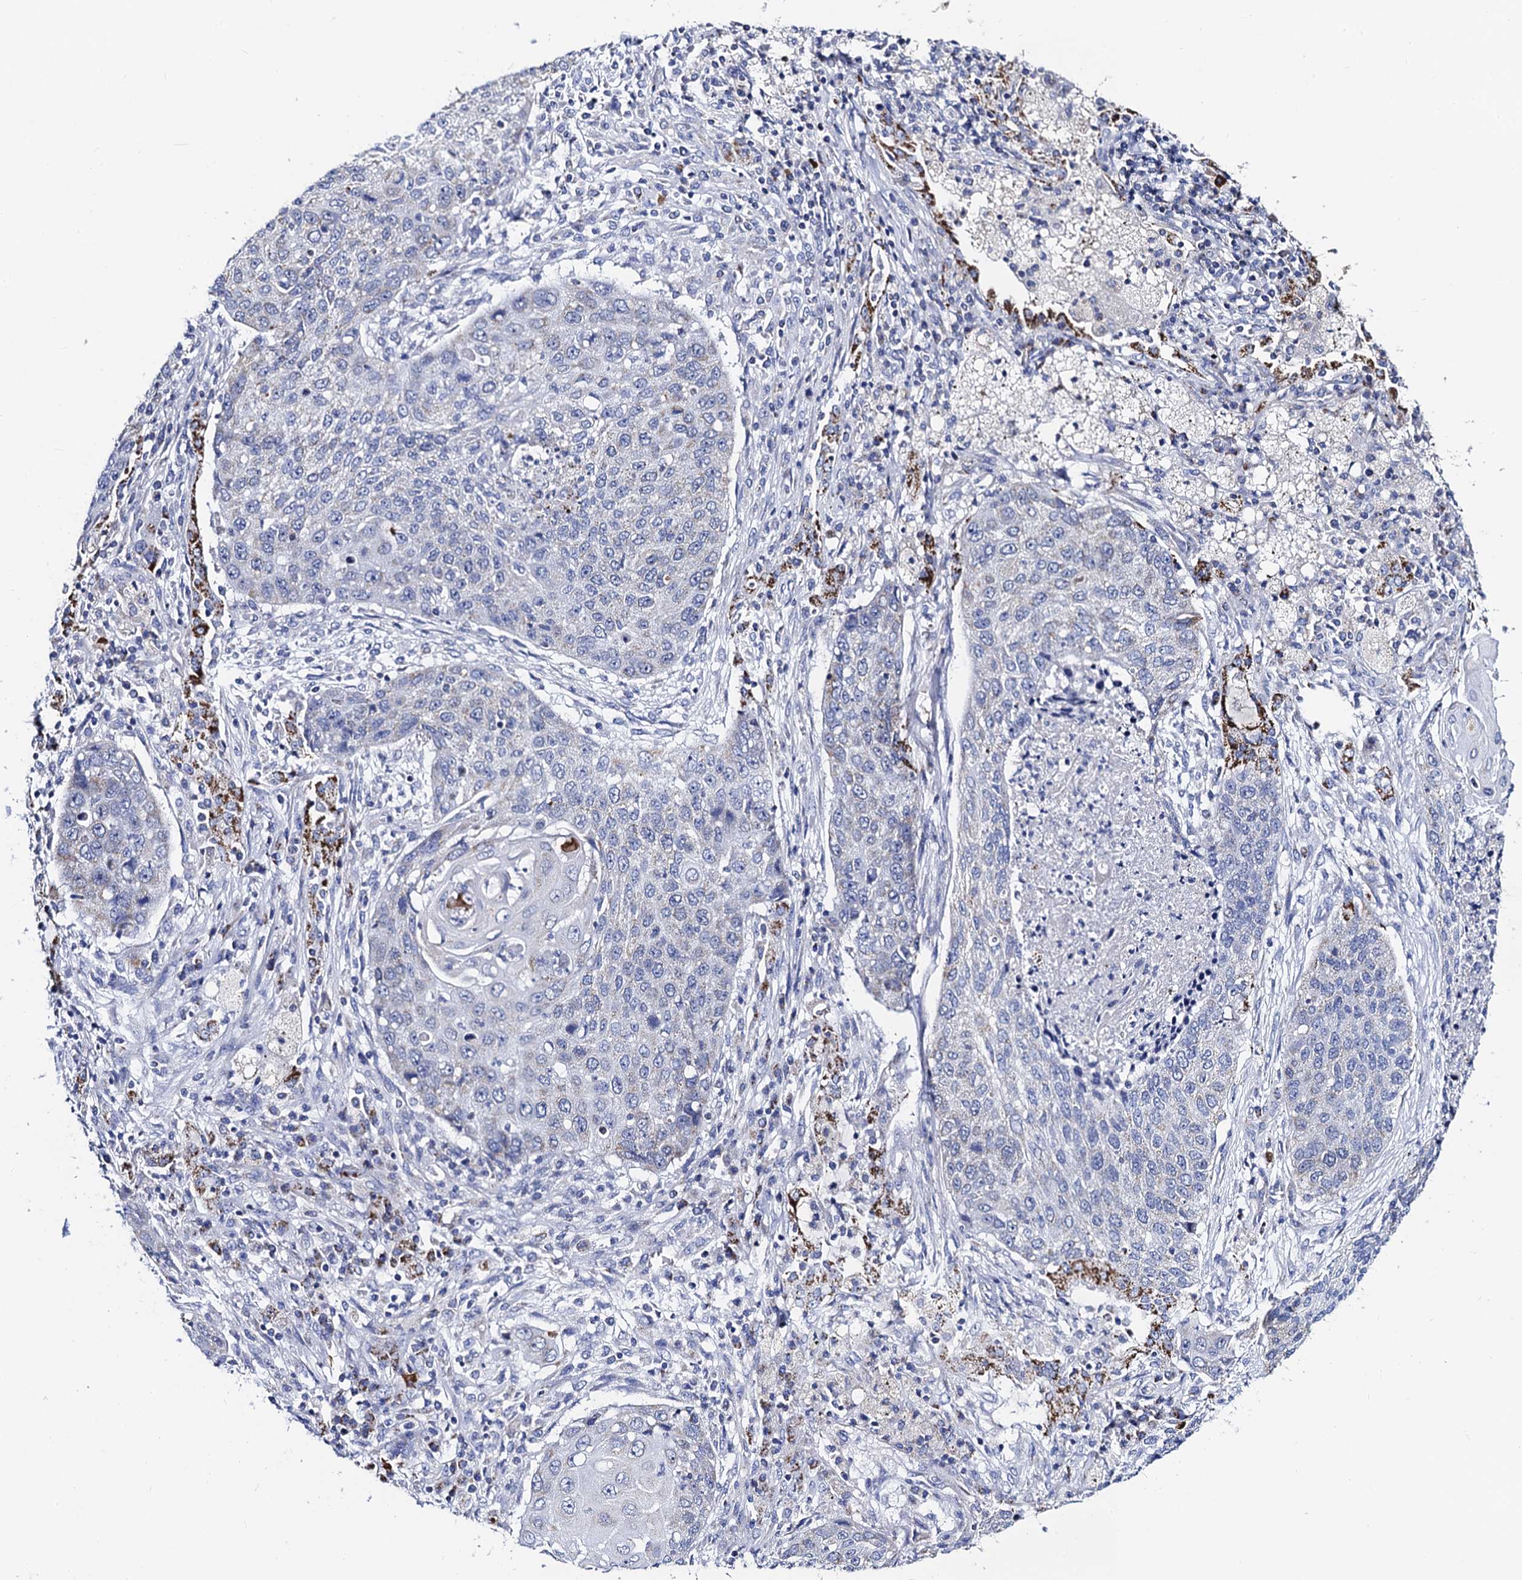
{"staining": {"intensity": "negative", "quantity": "none", "location": "none"}, "tissue": "lung cancer", "cell_type": "Tumor cells", "image_type": "cancer", "snomed": [{"axis": "morphology", "description": "Squamous cell carcinoma, NOS"}, {"axis": "topography", "description": "Lung"}], "caption": "Micrograph shows no protein expression in tumor cells of lung cancer tissue. (DAB (3,3'-diaminobenzidine) immunohistochemistry (IHC) with hematoxylin counter stain).", "gene": "ACADSB", "patient": {"sex": "female", "age": 63}}